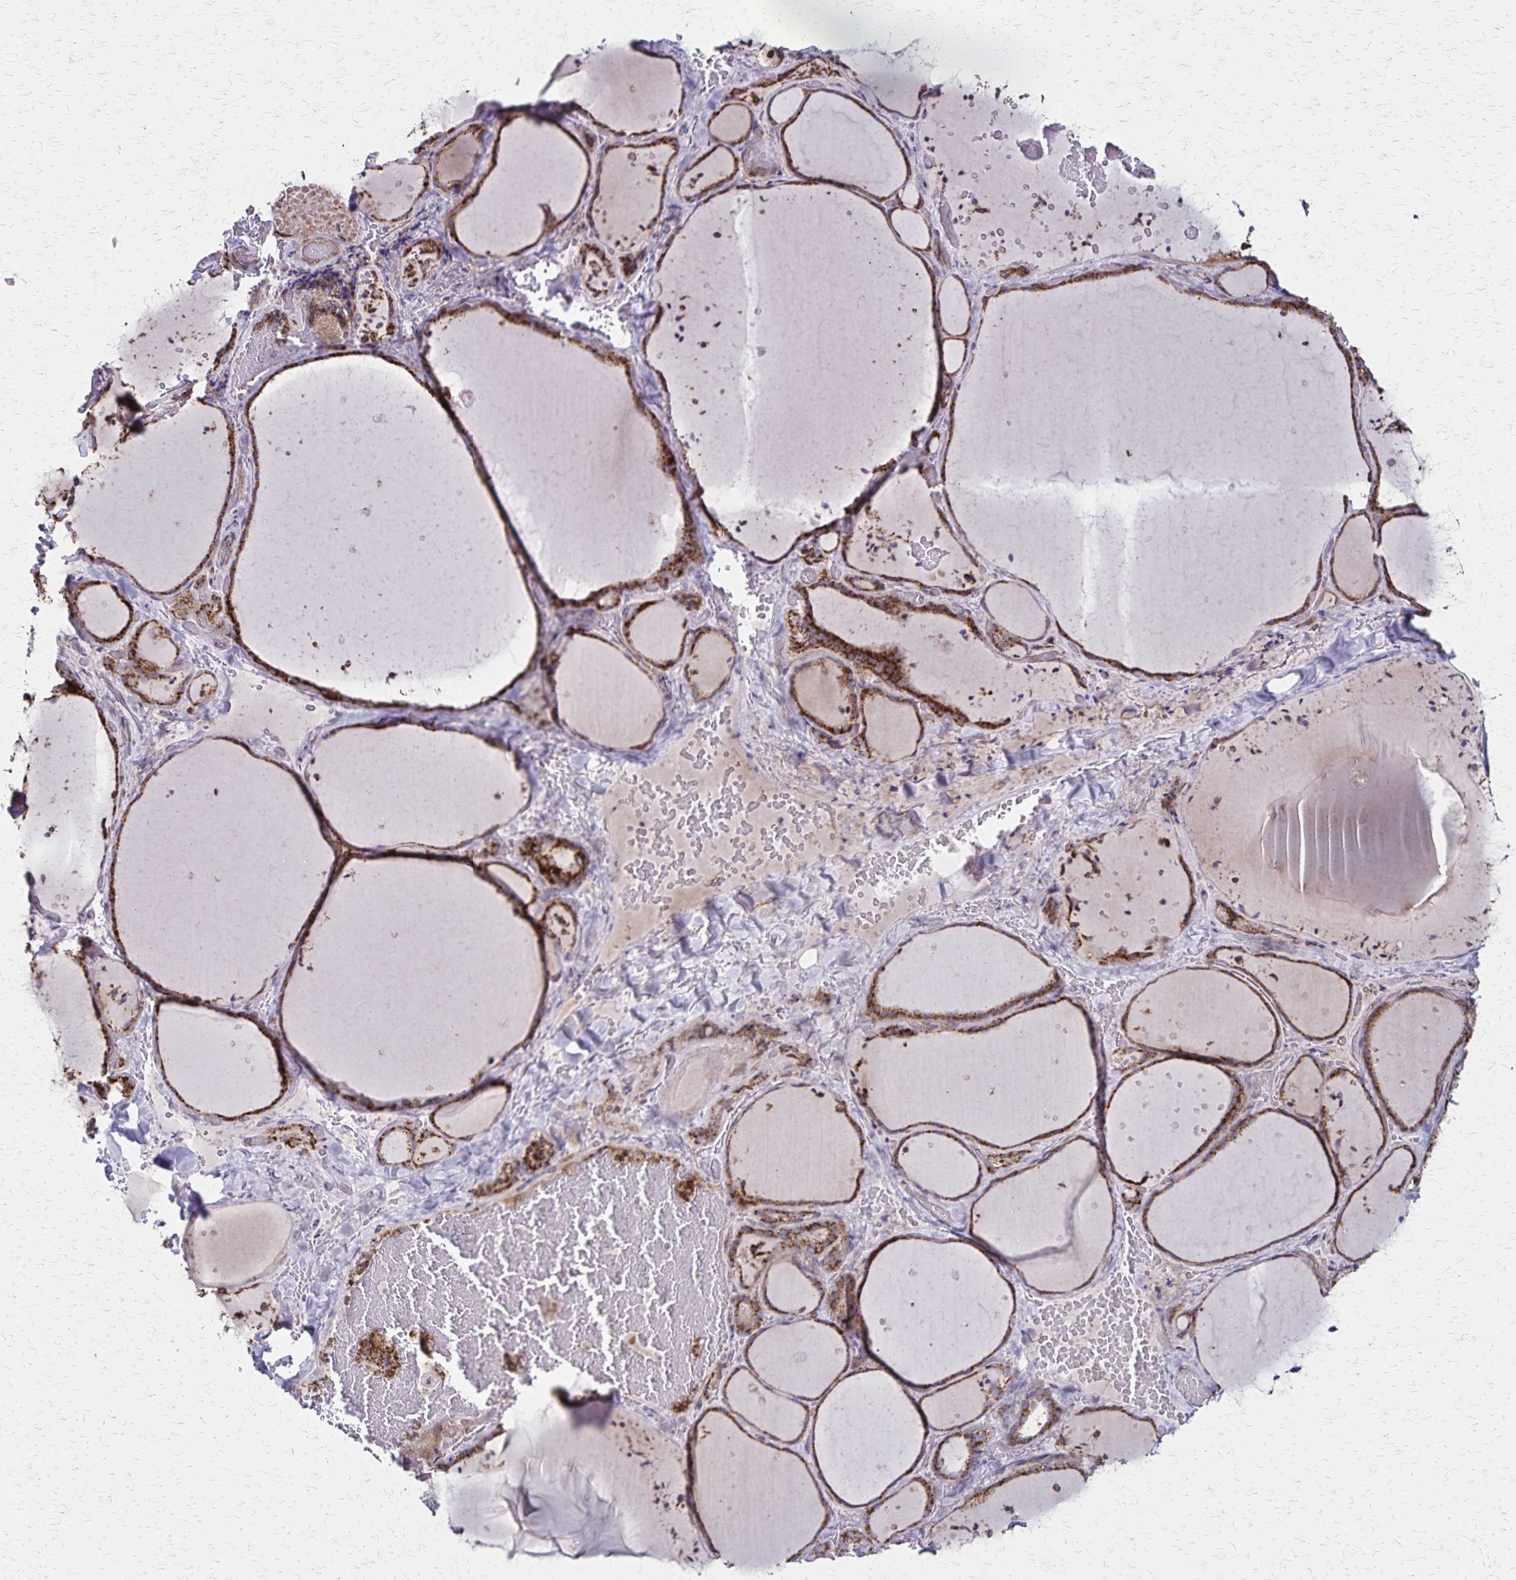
{"staining": {"intensity": "strong", "quantity": ">75%", "location": "cytoplasmic/membranous"}, "tissue": "thyroid gland", "cell_type": "Glandular cells", "image_type": "normal", "snomed": [{"axis": "morphology", "description": "Normal tissue, NOS"}, {"axis": "topography", "description": "Thyroid gland"}], "caption": "Strong cytoplasmic/membranous positivity is appreciated in about >75% of glandular cells in benign thyroid gland. The protein is stained brown, and the nuclei are stained in blue (DAB (3,3'-diaminobenzidine) IHC with brightfield microscopy, high magnification).", "gene": "NFS1", "patient": {"sex": "female", "age": 36}}